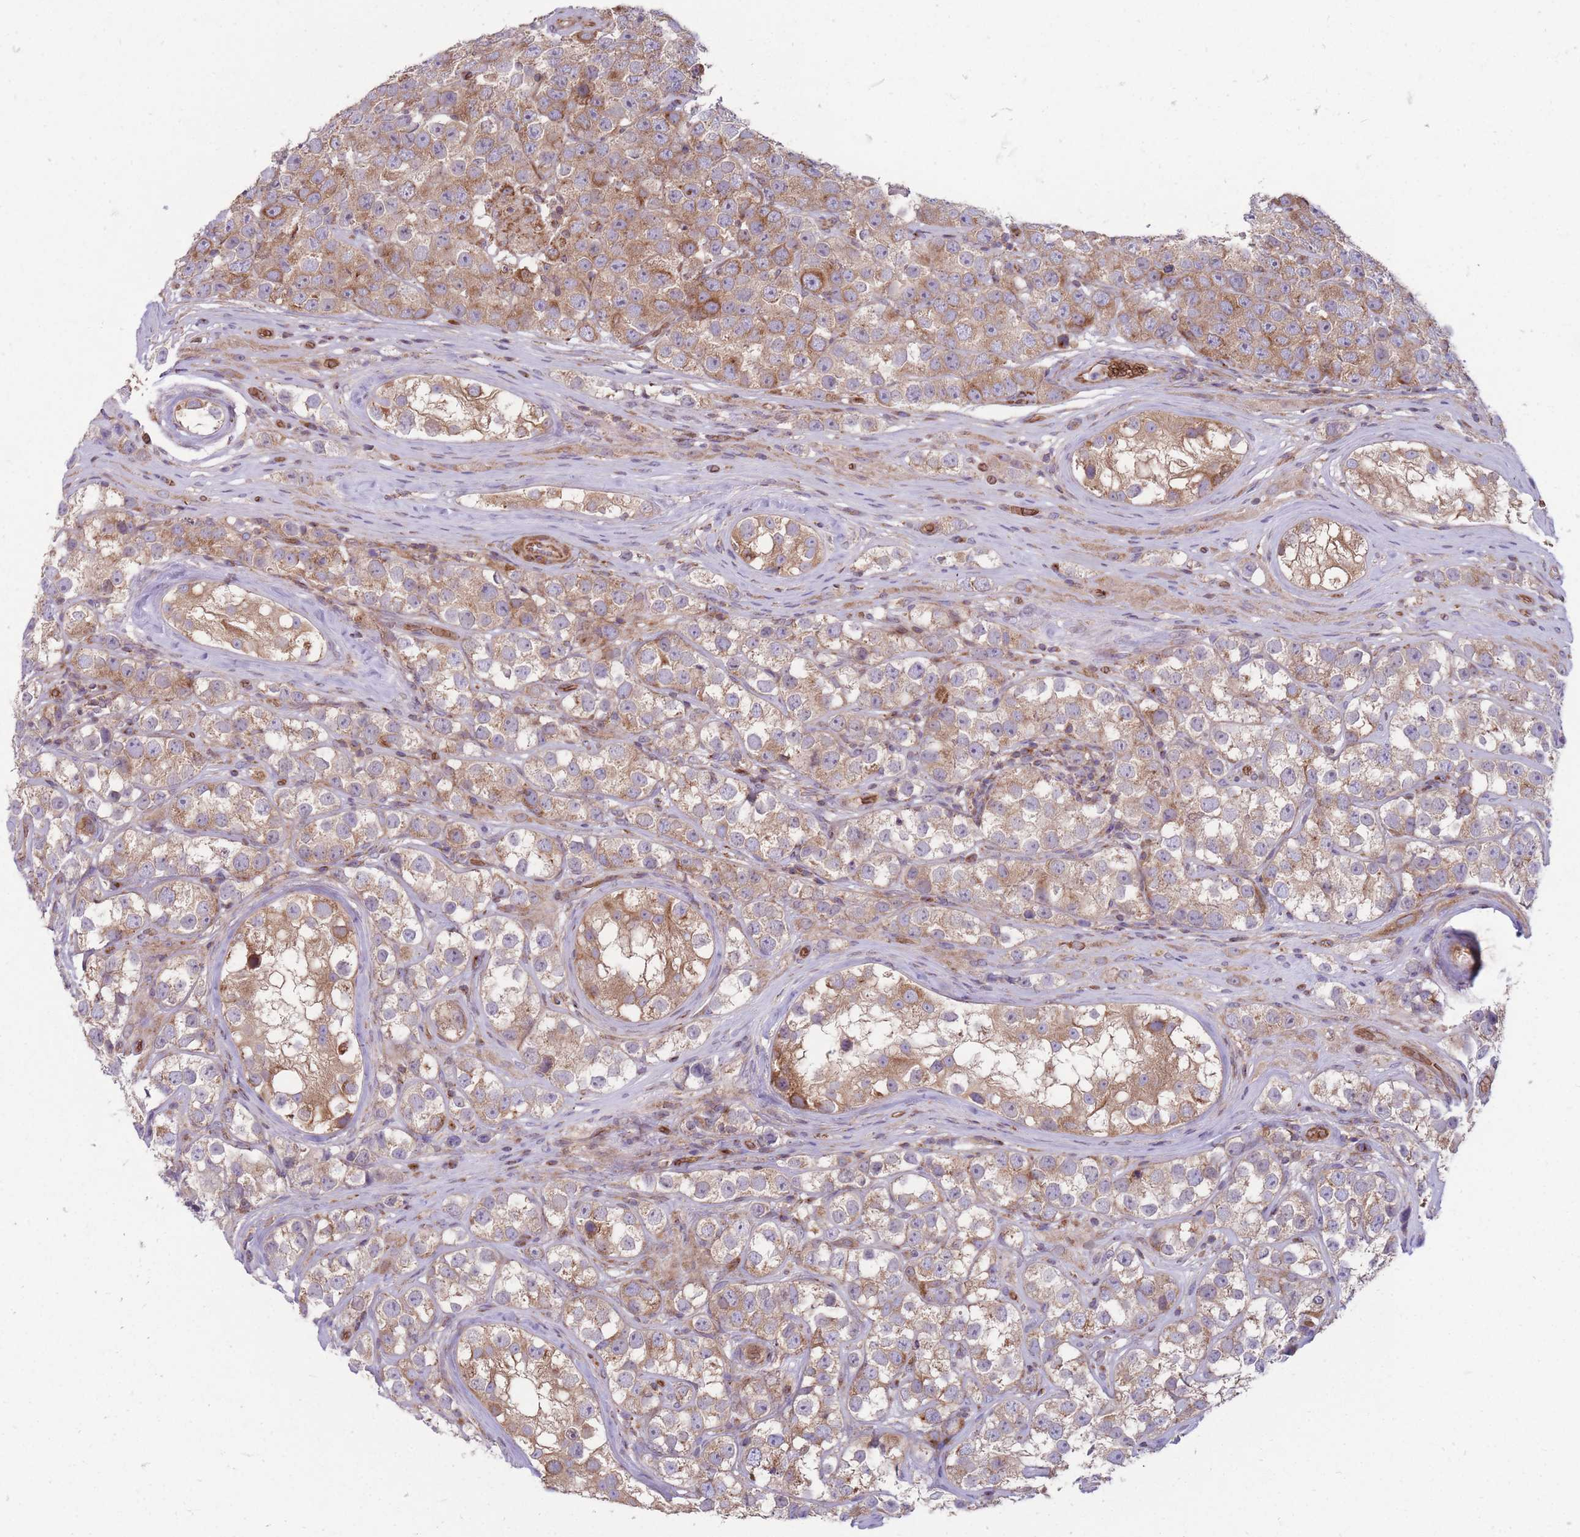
{"staining": {"intensity": "moderate", "quantity": ">75%", "location": "cytoplasmic/membranous"}, "tissue": "testis cancer", "cell_type": "Tumor cells", "image_type": "cancer", "snomed": [{"axis": "morphology", "description": "Seminoma, NOS"}, {"axis": "topography", "description": "Testis"}], "caption": "IHC image of neoplastic tissue: testis seminoma stained using immunohistochemistry shows medium levels of moderate protein expression localized specifically in the cytoplasmic/membranous of tumor cells, appearing as a cytoplasmic/membranous brown color.", "gene": "ANKRD10", "patient": {"sex": "male", "age": 28}}